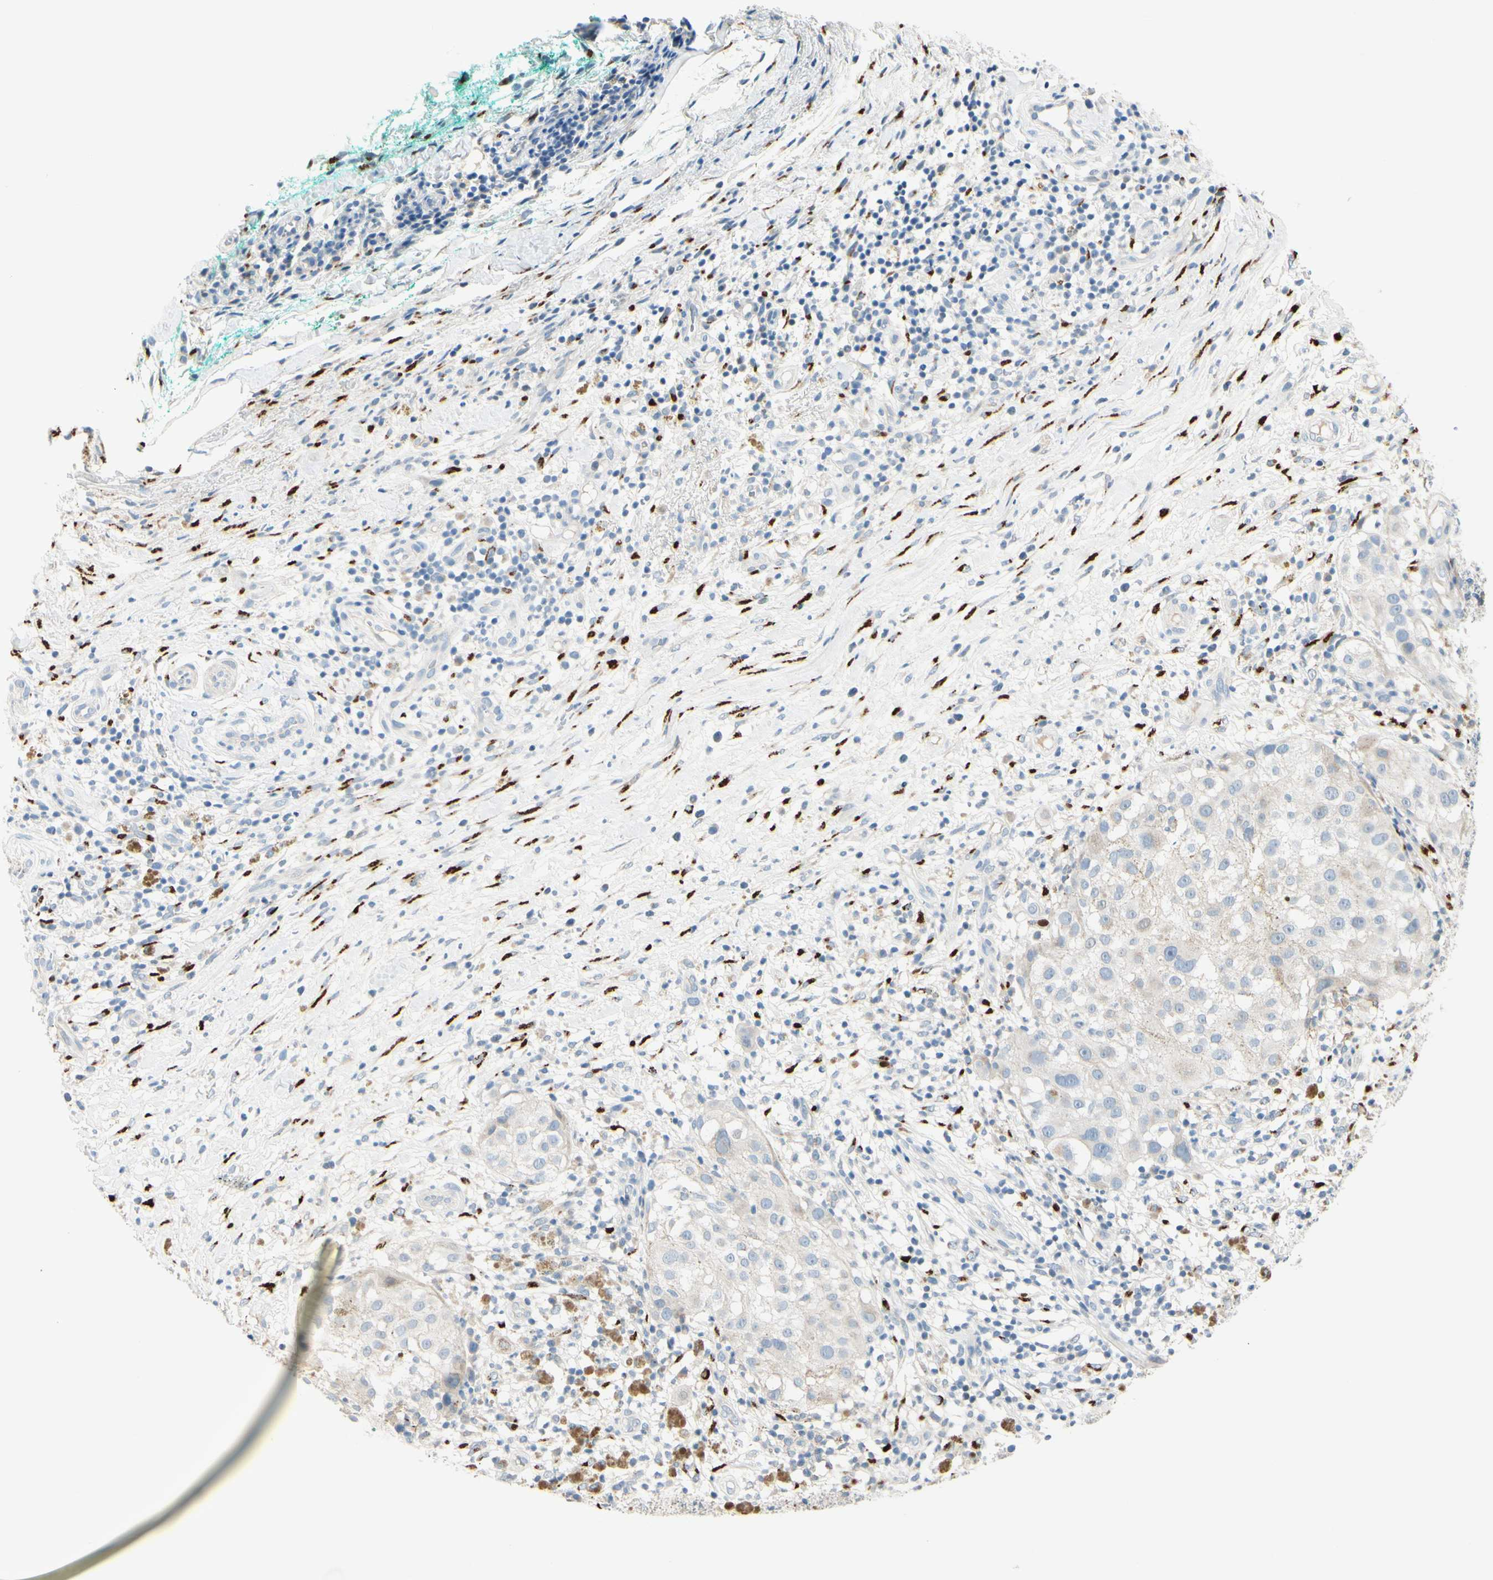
{"staining": {"intensity": "negative", "quantity": "none", "location": "none"}, "tissue": "melanoma", "cell_type": "Tumor cells", "image_type": "cancer", "snomed": [{"axis": "morphology", "description": "Necrosis, NOS"}, {"axis": "morphology", "description": "Malignant melanoma, NOS"}, {"axis": "topography", "description": "Skin"}], "caption": "This is an immunohistochemistry micrograph of malignant melanoma. There is no expression in tumor cells.", "gene": "GALNT5", "patient": {"sex": "female", "age": 87}}